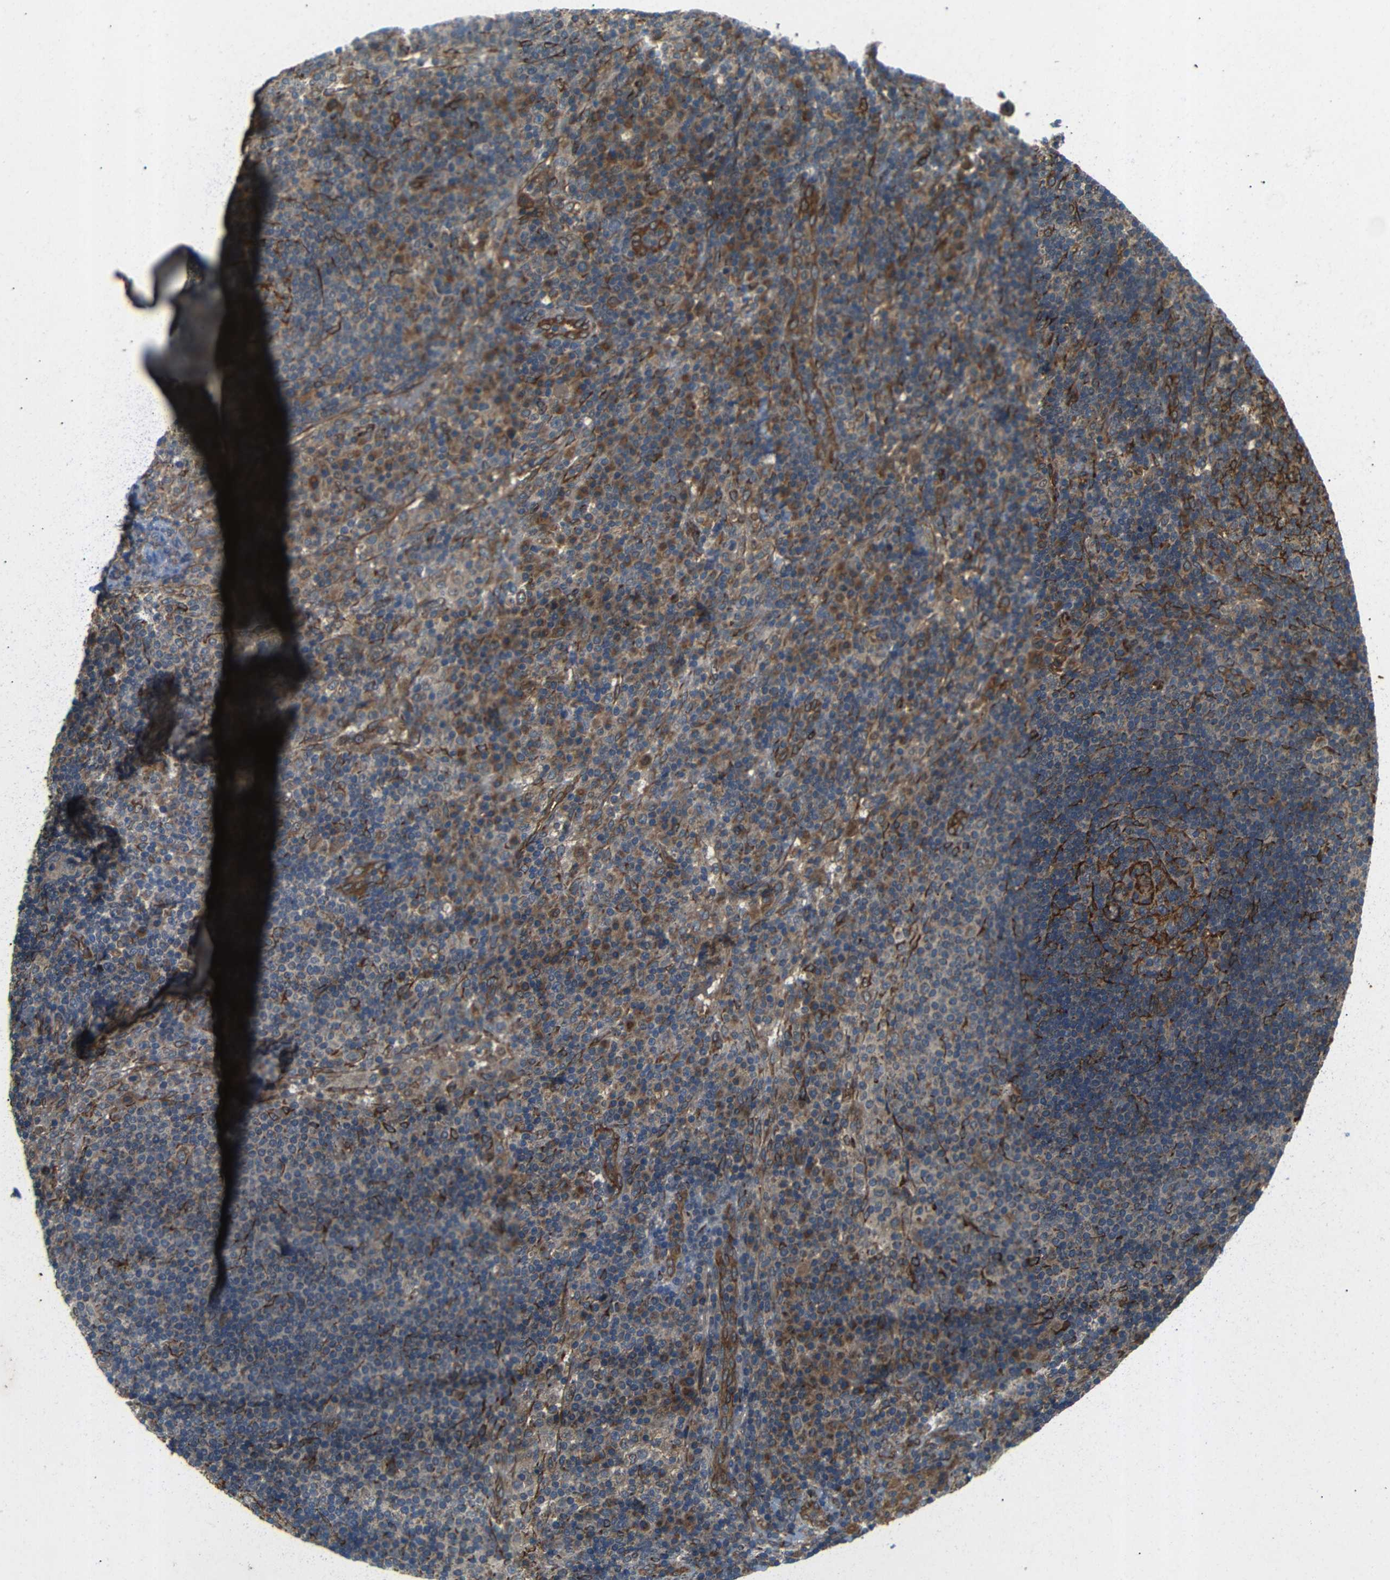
{"staining": {"intensity": "moderate", "quantity": ">75%", "location": "cytoplasmic/membranous"}, "tissue": "lymph node", "cell_type": "Germinal center cells", "image_type": "normal", "snomed": [{"axis": "morphology", "description": "Normal tissue, NOS"}, {"axis": "topography", "description": "Lymph node"}], "caption": "DAB (3,3'-diaminobenzidine) immunohistochemical staining of normal human lymph node demonstrates moderate cytoplasmic/membranous protein positivity in approximately >75% of germinal center cells.", "gene": "TRPC1", "patient": {"sex": "female", "age": 53}}